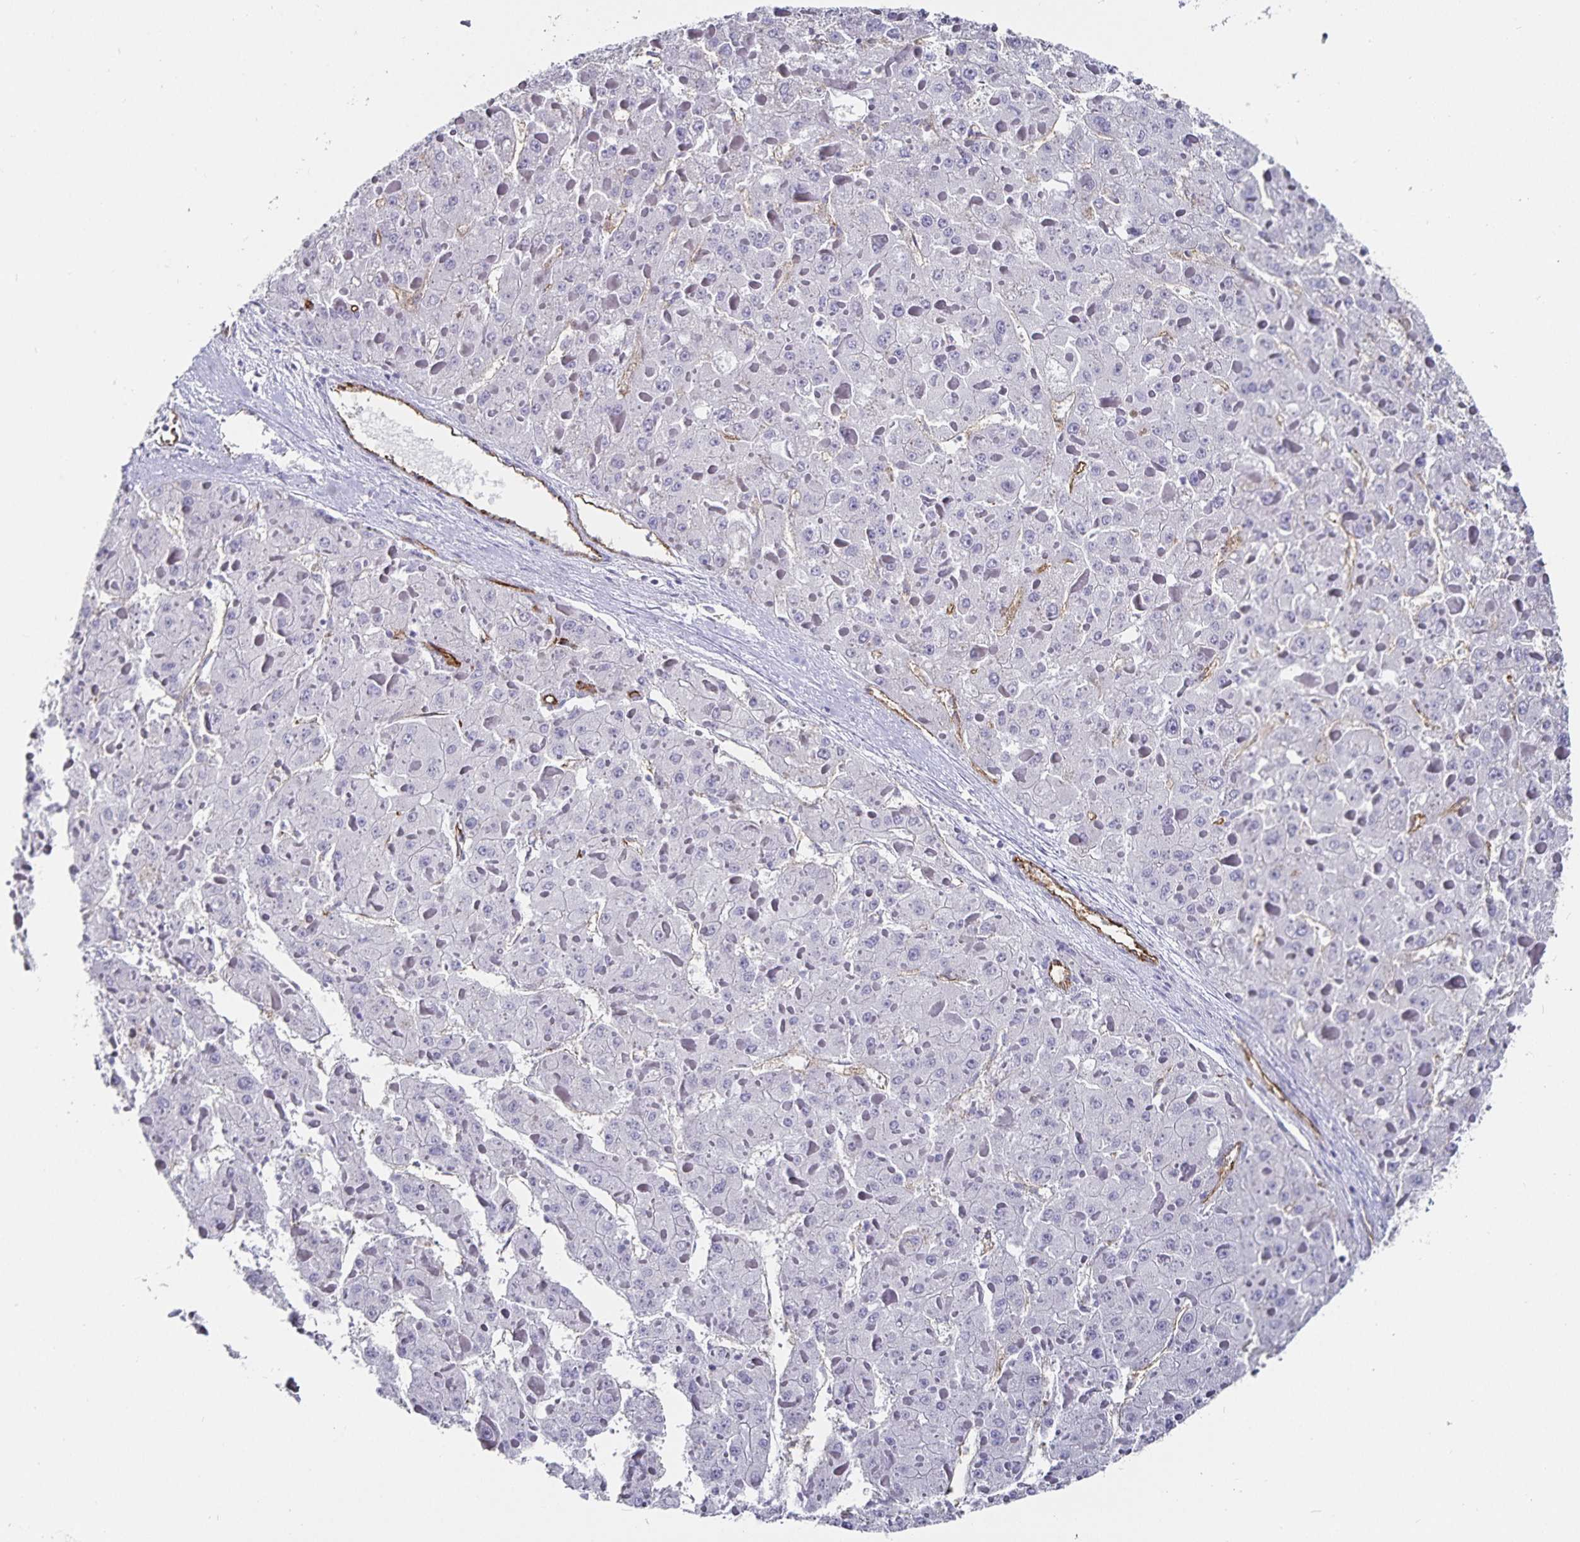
{"staining": {"intensity": "negative", "quantity": "none", "location": "none"}, "tissue": "liver cancer", "cell_type": "Tumor cells", "image_type": "cancer", "snomed": [{"axis": "morphology", "description": "Carcinoma, Hepatocellular, NOS"}, {"axis": "topography", "description": "Liver"}], "caption": "Hepatocellular carcinoma (liver) was stained to show a protein in brown. There is no significant positivity in tumor cells.", "gene": "PODXL", "patient": {"sex": "female", "age": 73}}